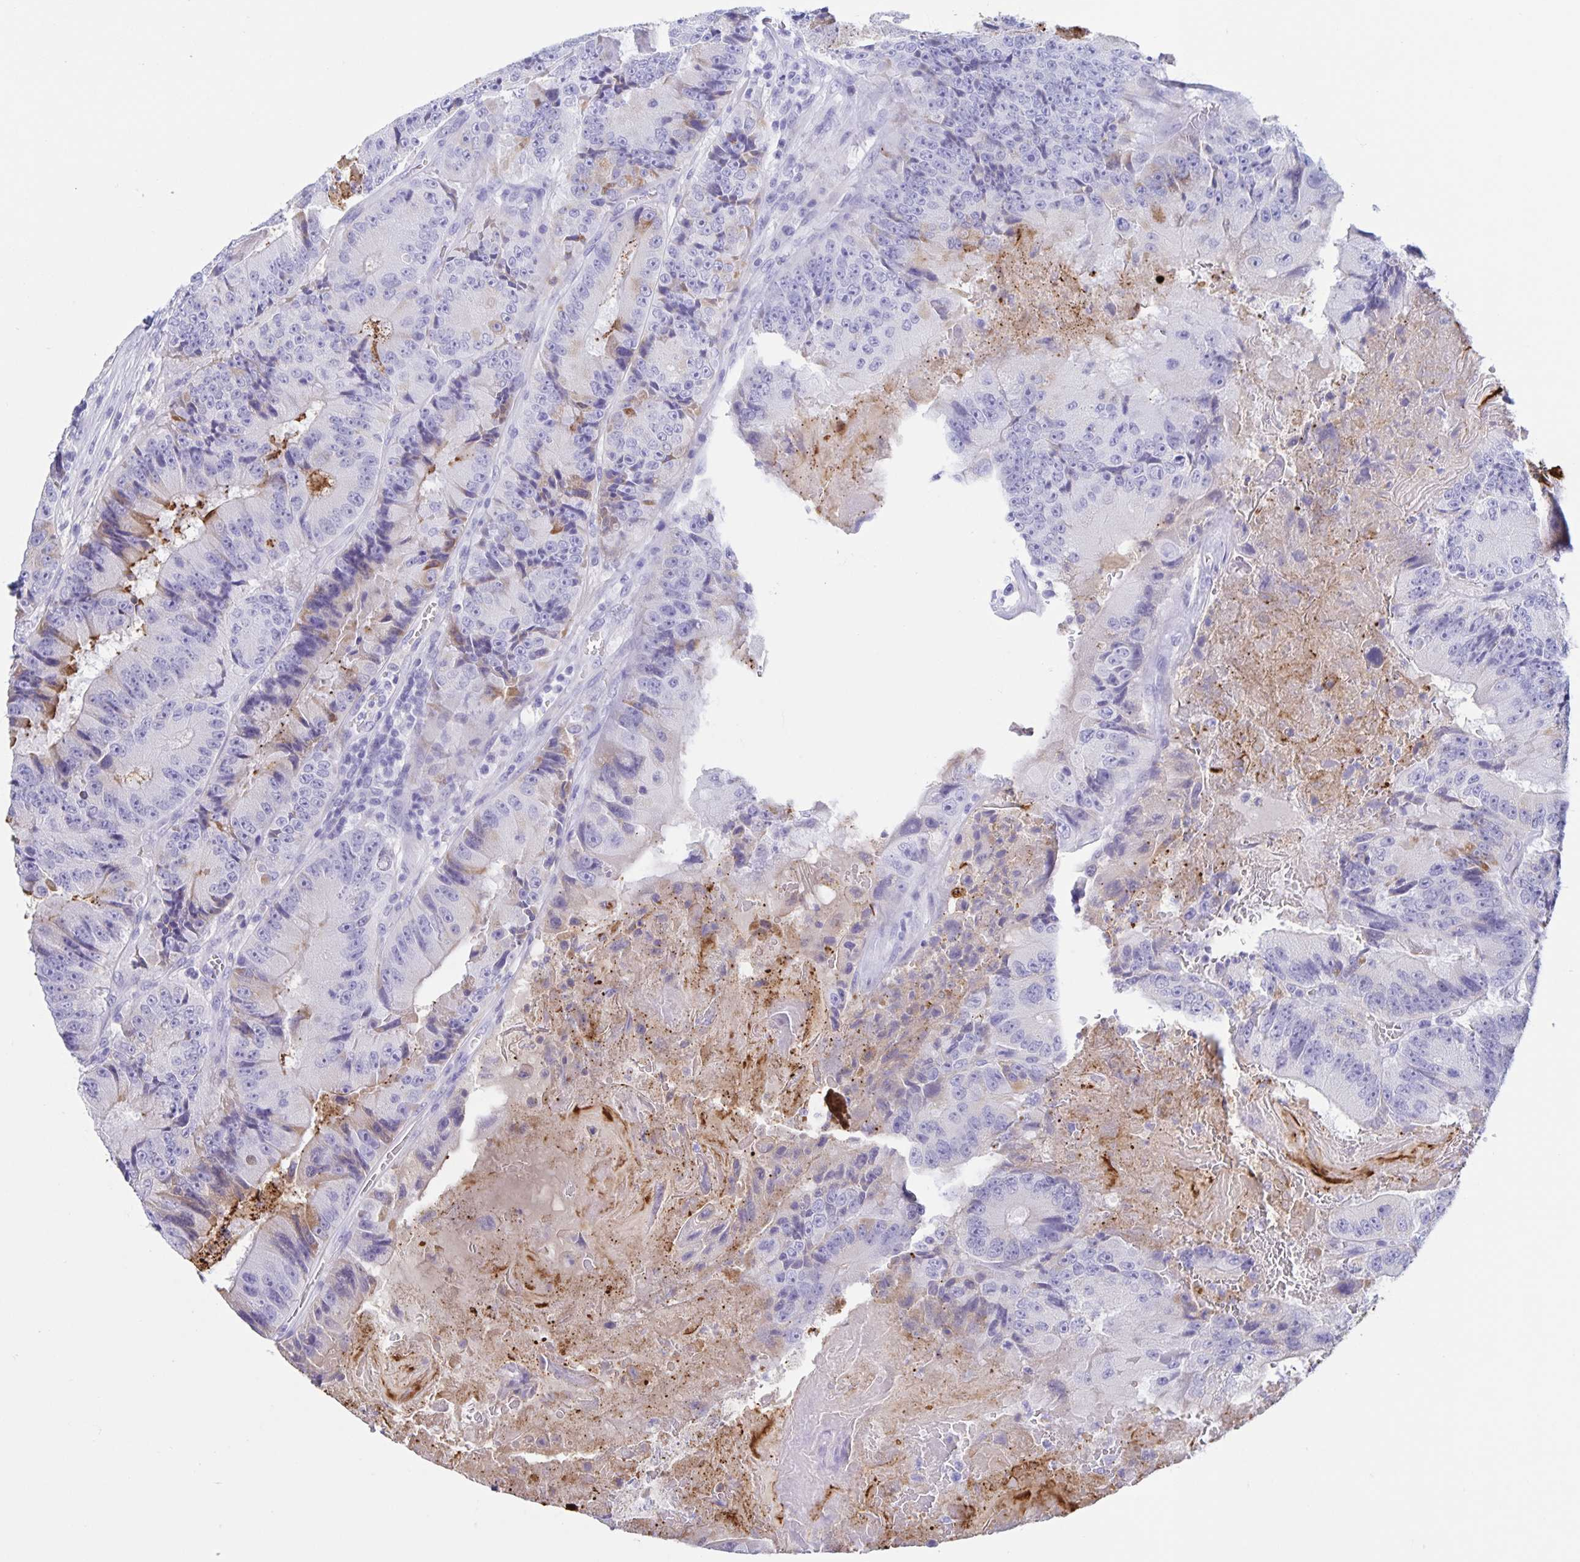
{"staining": {"intensity": "weak", "quantity": "<25%", "location": "cytoplasmic/membranous"}, "tissue": "colorectal cancer", "cell_type": "Tumor cells", "image_type": "cancer", "snomed": [{"axis": "morphology", "description": "Adenocarcinoma, NOS"}, {"axis": "topography", "description": "Colon"}], "caption": "Immunohistochemical staining of colorectal cancer demonstrates no significant staining in tumor cells.", "gene": "DMBT1", "patient": {"sex": "female", "age": 86}}